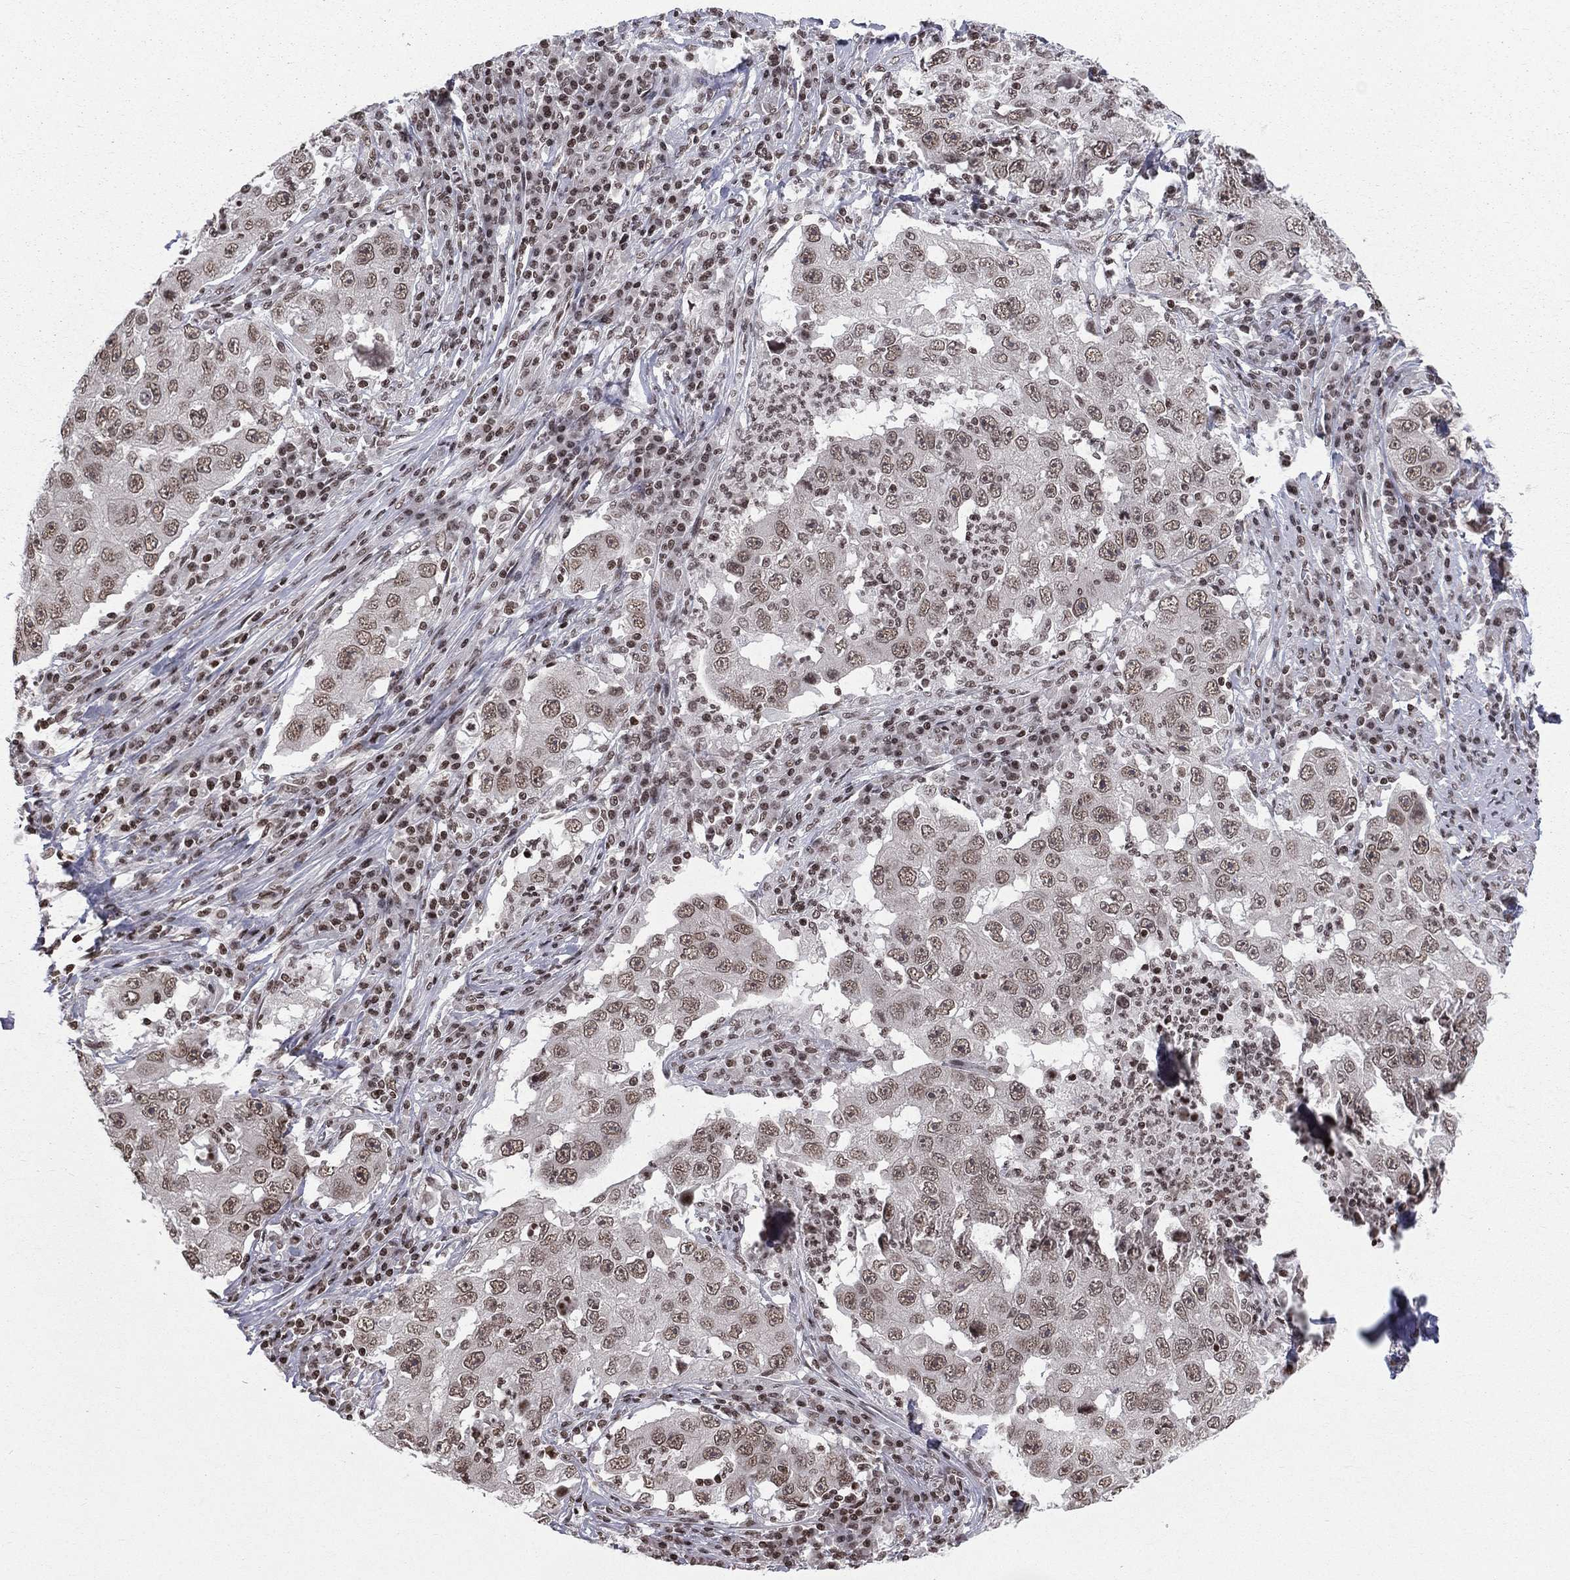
{"staining": {"intensity": "weak", "quantity": ">75%", "location": "nuclear"}, "tissue": "lung cancer", "cell_type": "Tumor cells", "image_type": "cancer", "snomed": [{"axis": "morphology", "description": "Adenocarcinoma, NOS"}, {"axis": "topography", "description": "Lung"}], "caption": "An IHC histopathology image of neoplastic tissue is shown. Protein staining in brown highlights weak nuclear positivity in adenocarcinoma (lung) within tumor cells.", "gene": "RFX7", "patient": {"sex": "male", "age": 73}}